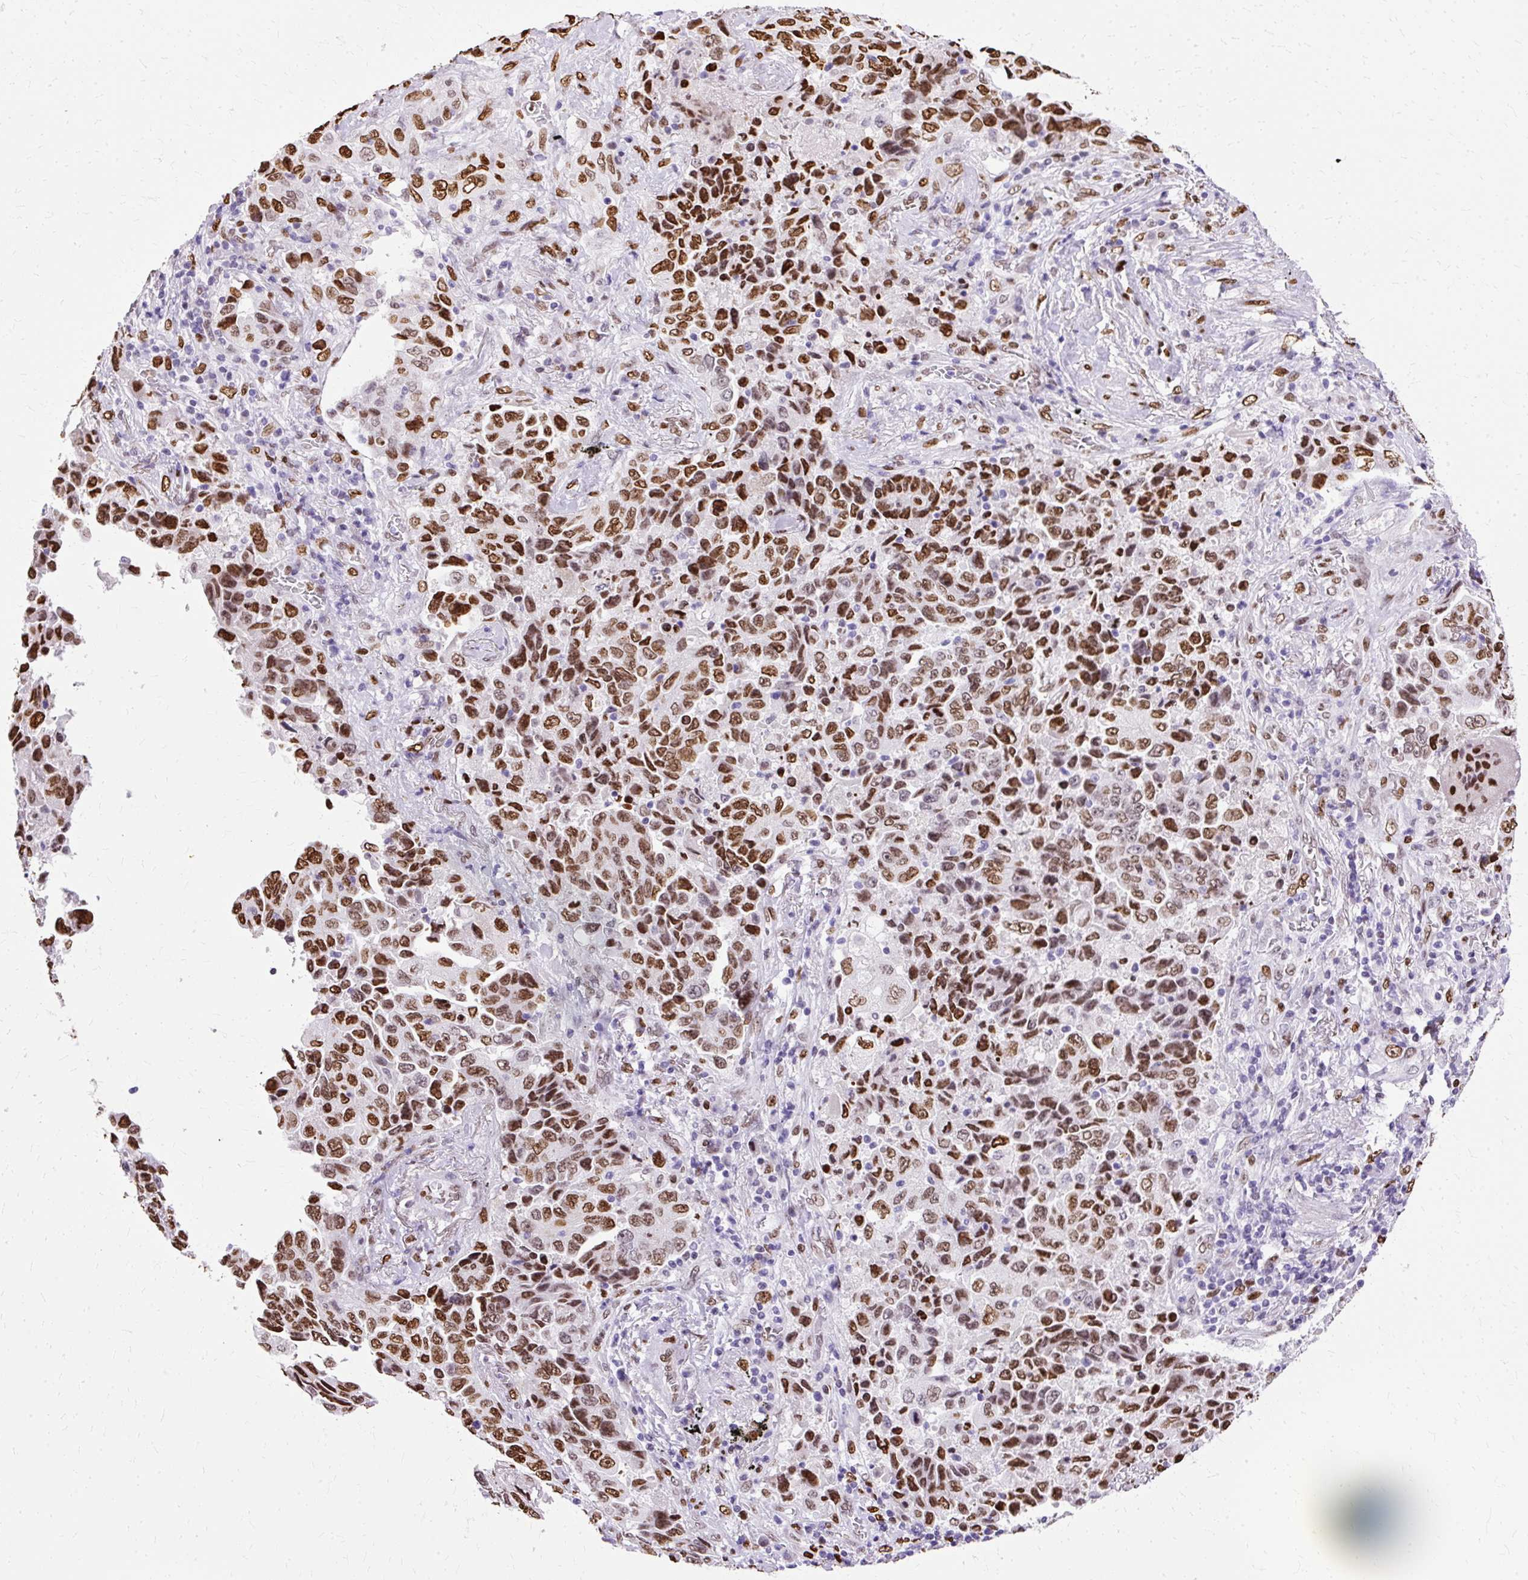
{"staining": {"intensity": "strong", "quantity": ">75%", "location": "nuclear"}, "tissue": "lung cancer", "cell_type": "Tumor cells", "image_type": "cancer", "snomed": [{"axis": "morphology", "description": "Adenocarcinoma, NOS"}, {"axis": "topography", "description": "Lung"}], "caption": "Lung adenocarcinoma tissue demonstrates strong nuclear positivity in about >75% of tumor cells", "gene": "TMEM184C", "patient": {"sex": "female", "age": 51}}